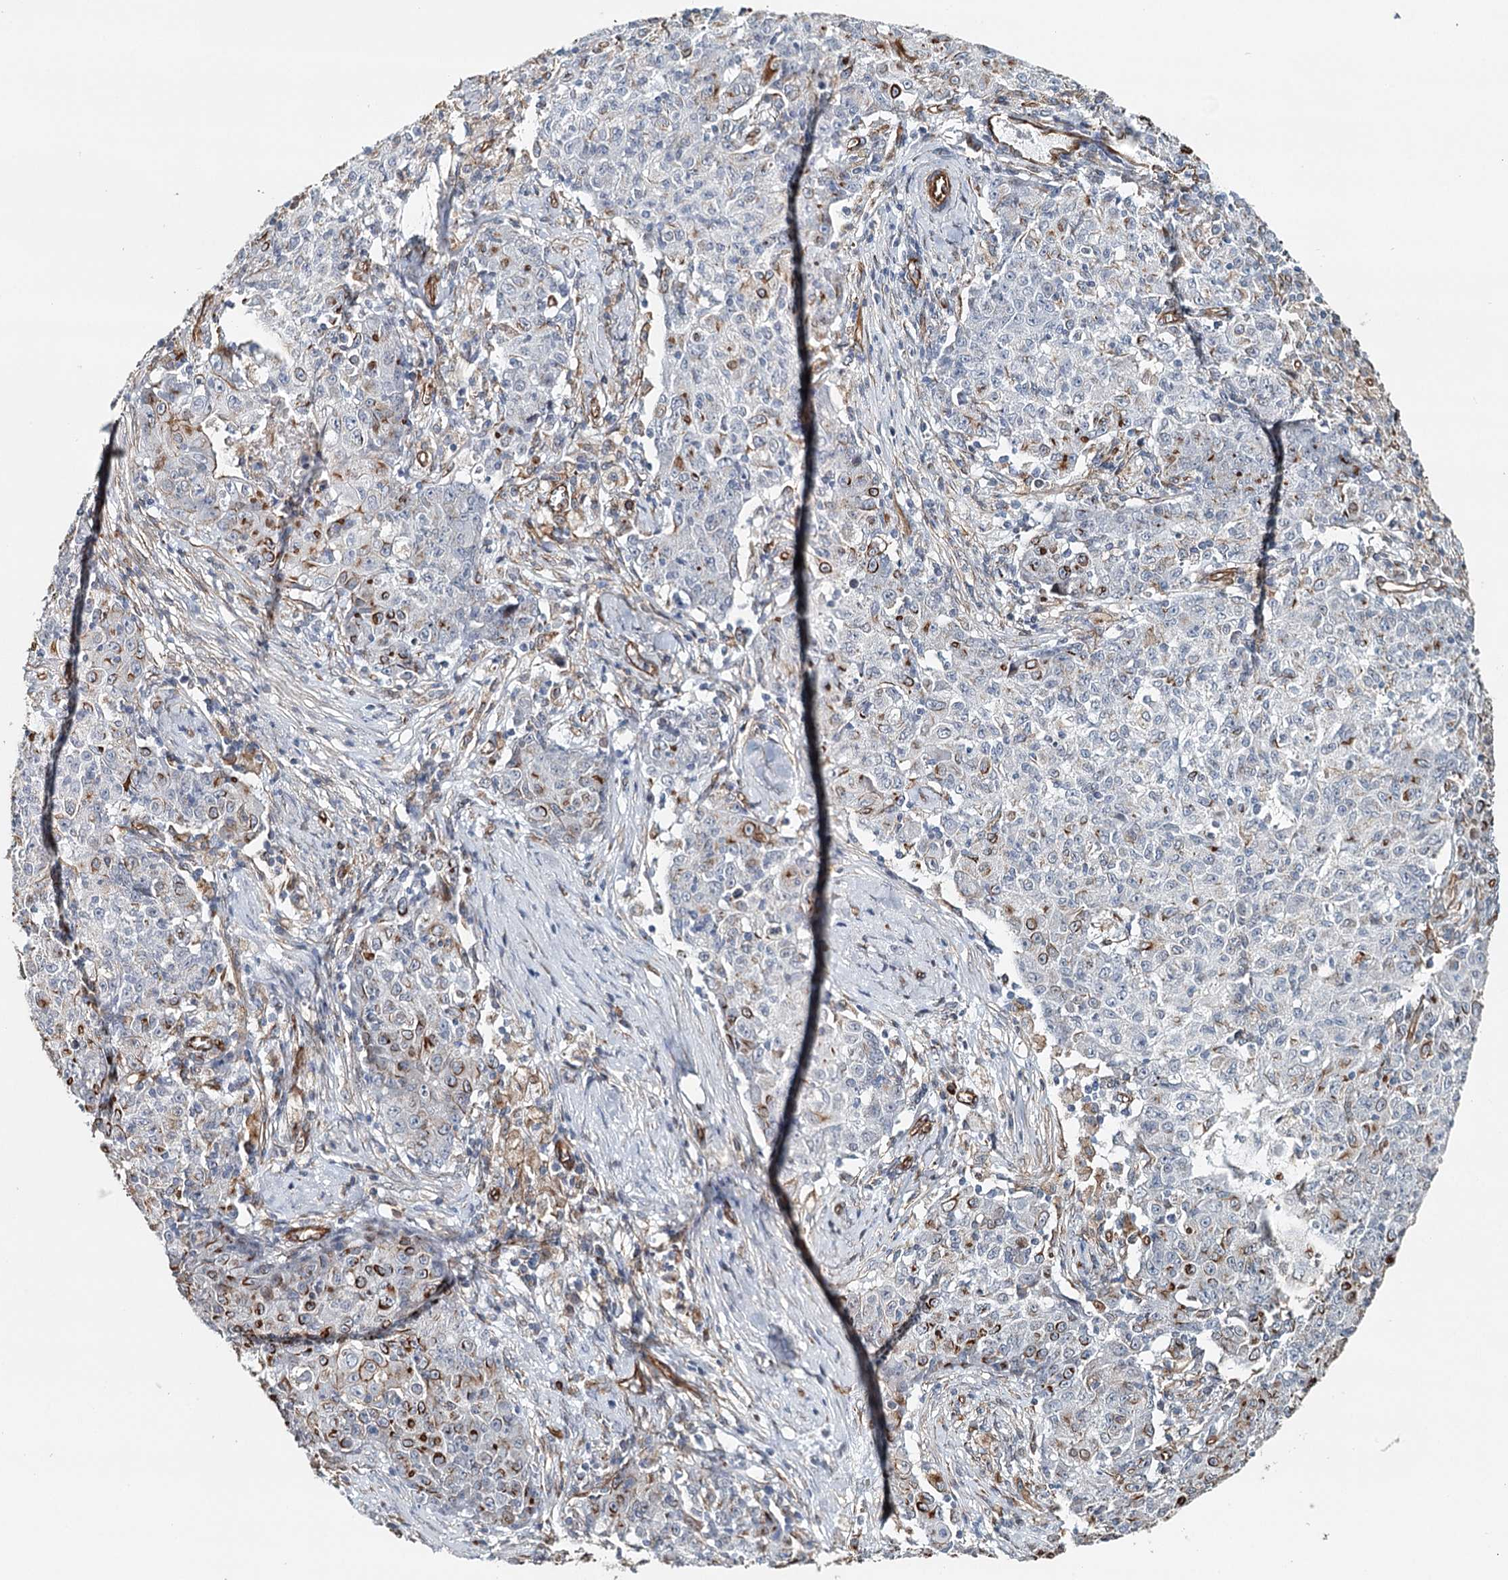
{"staining": {"intensity": "negative", "quantity": "none", "location": "none"}, "tissue": "ovarian cancer", "cell_type": "Tumor cells", "image_type": "cancer", "snomed": [{"axis": "morphology", "description": "Carcinoma, endometroid"}, {"axis": "topography", "description": "Ovary"}], "caption": "DAB (3,3'-diaminobenzidine) immunohistochemical staining of human ovarian cancer shows no significant expression in tumor cells.", "gene": "SYNPO", "patient": {"sex": "female", "age": 42}}